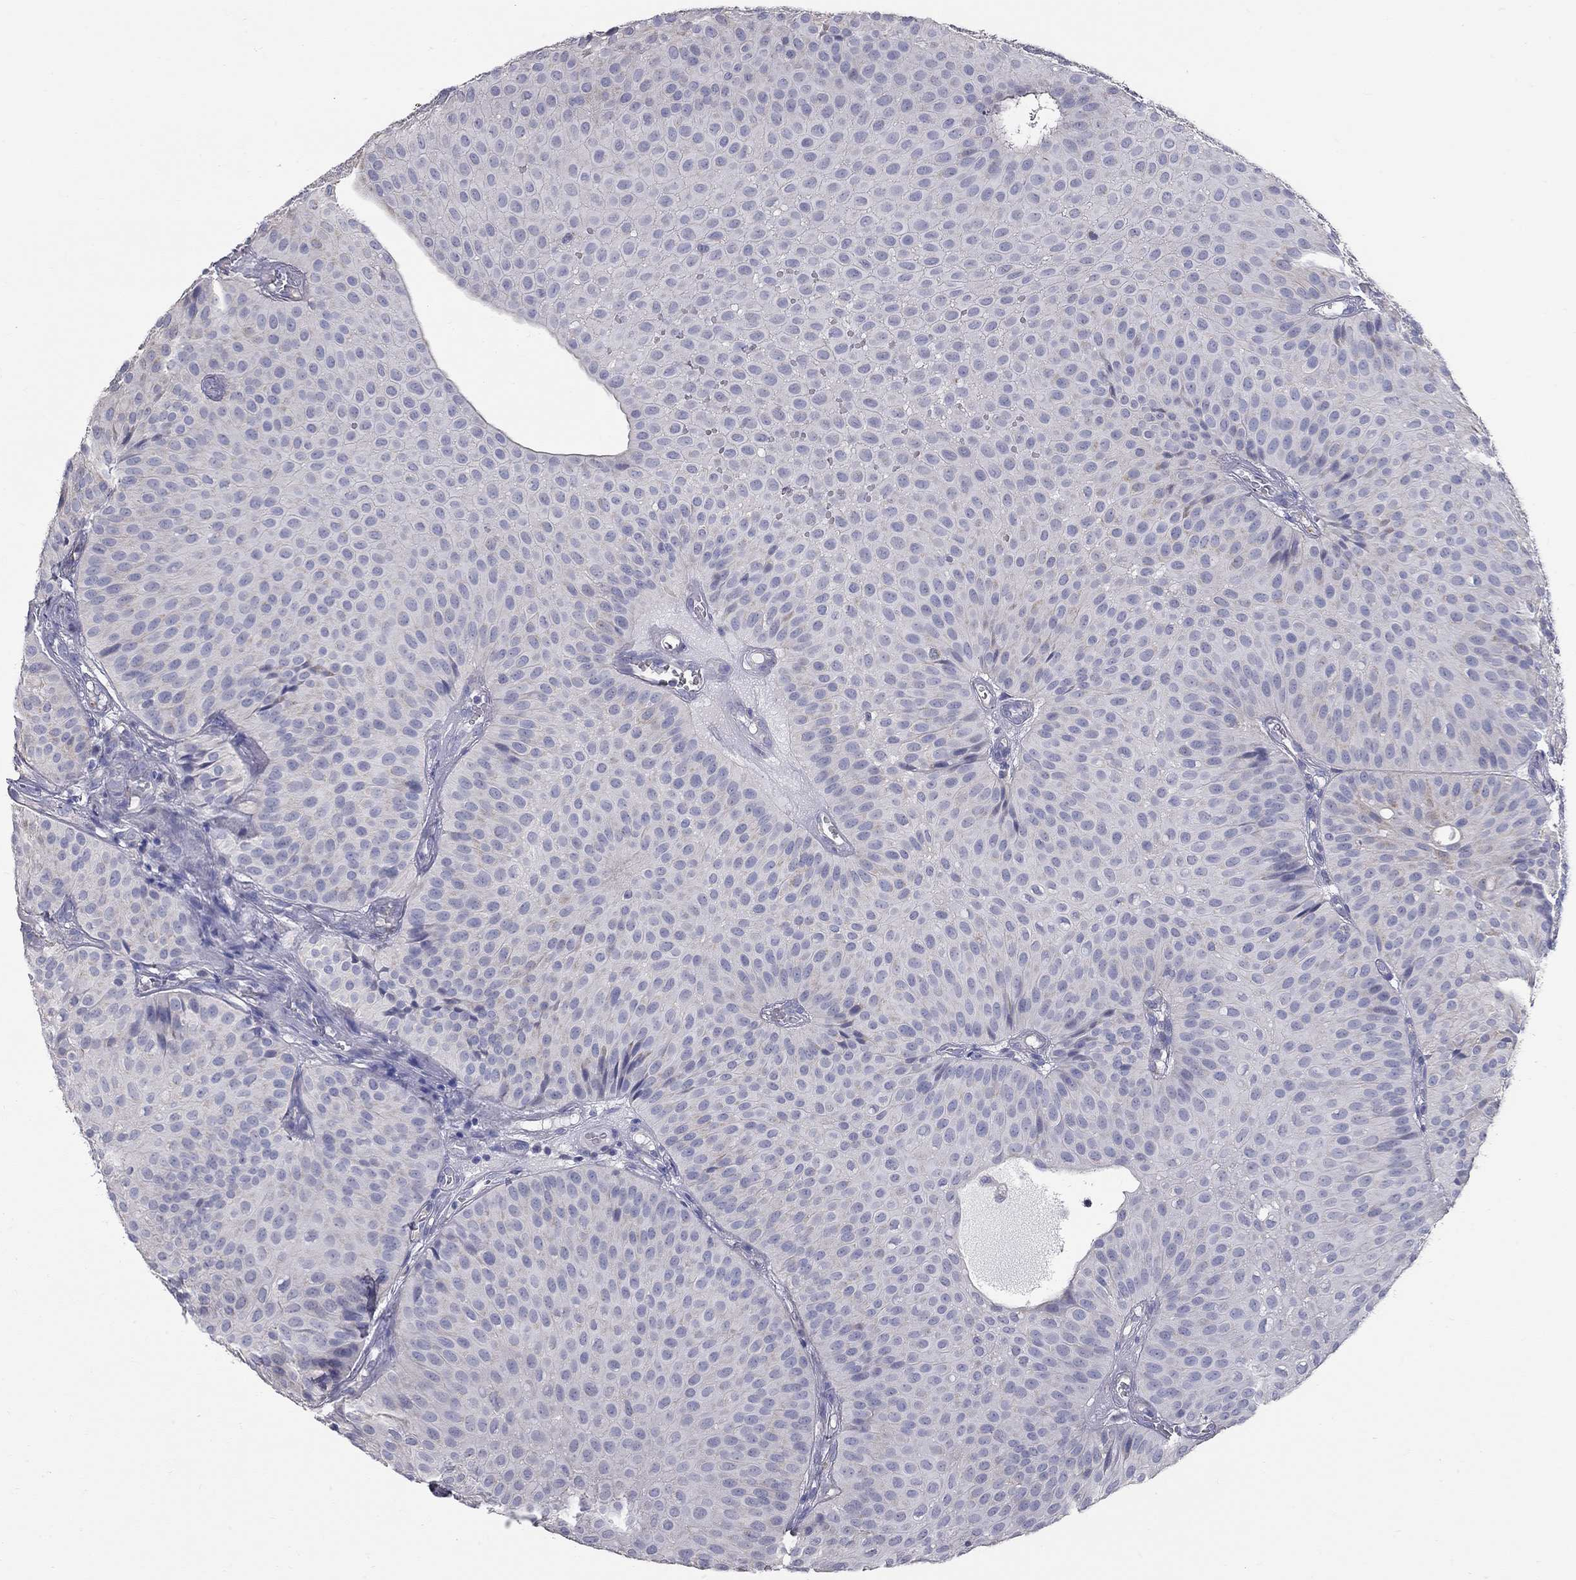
{"staining": {"intensity": "negative", "quantity": "none", "location": "none"}, "tissue": "urothelial cancer", "cell_type": "Tumor cells", "image_type": "cancer", "snomed": [{"axis": "morphology", "description": "Urothelial carcinoma, Low grade"}, {"axis": "topography", "description": "Urinary bladder"}], "caption": "DAB (3,3'-diaminobenzidine) immunohistochemical staining of human urothelial cancer reveals no significant staining in tumor cells.", "gene": "CFAP161", "patient": {"sex": "male", "age": 64}}